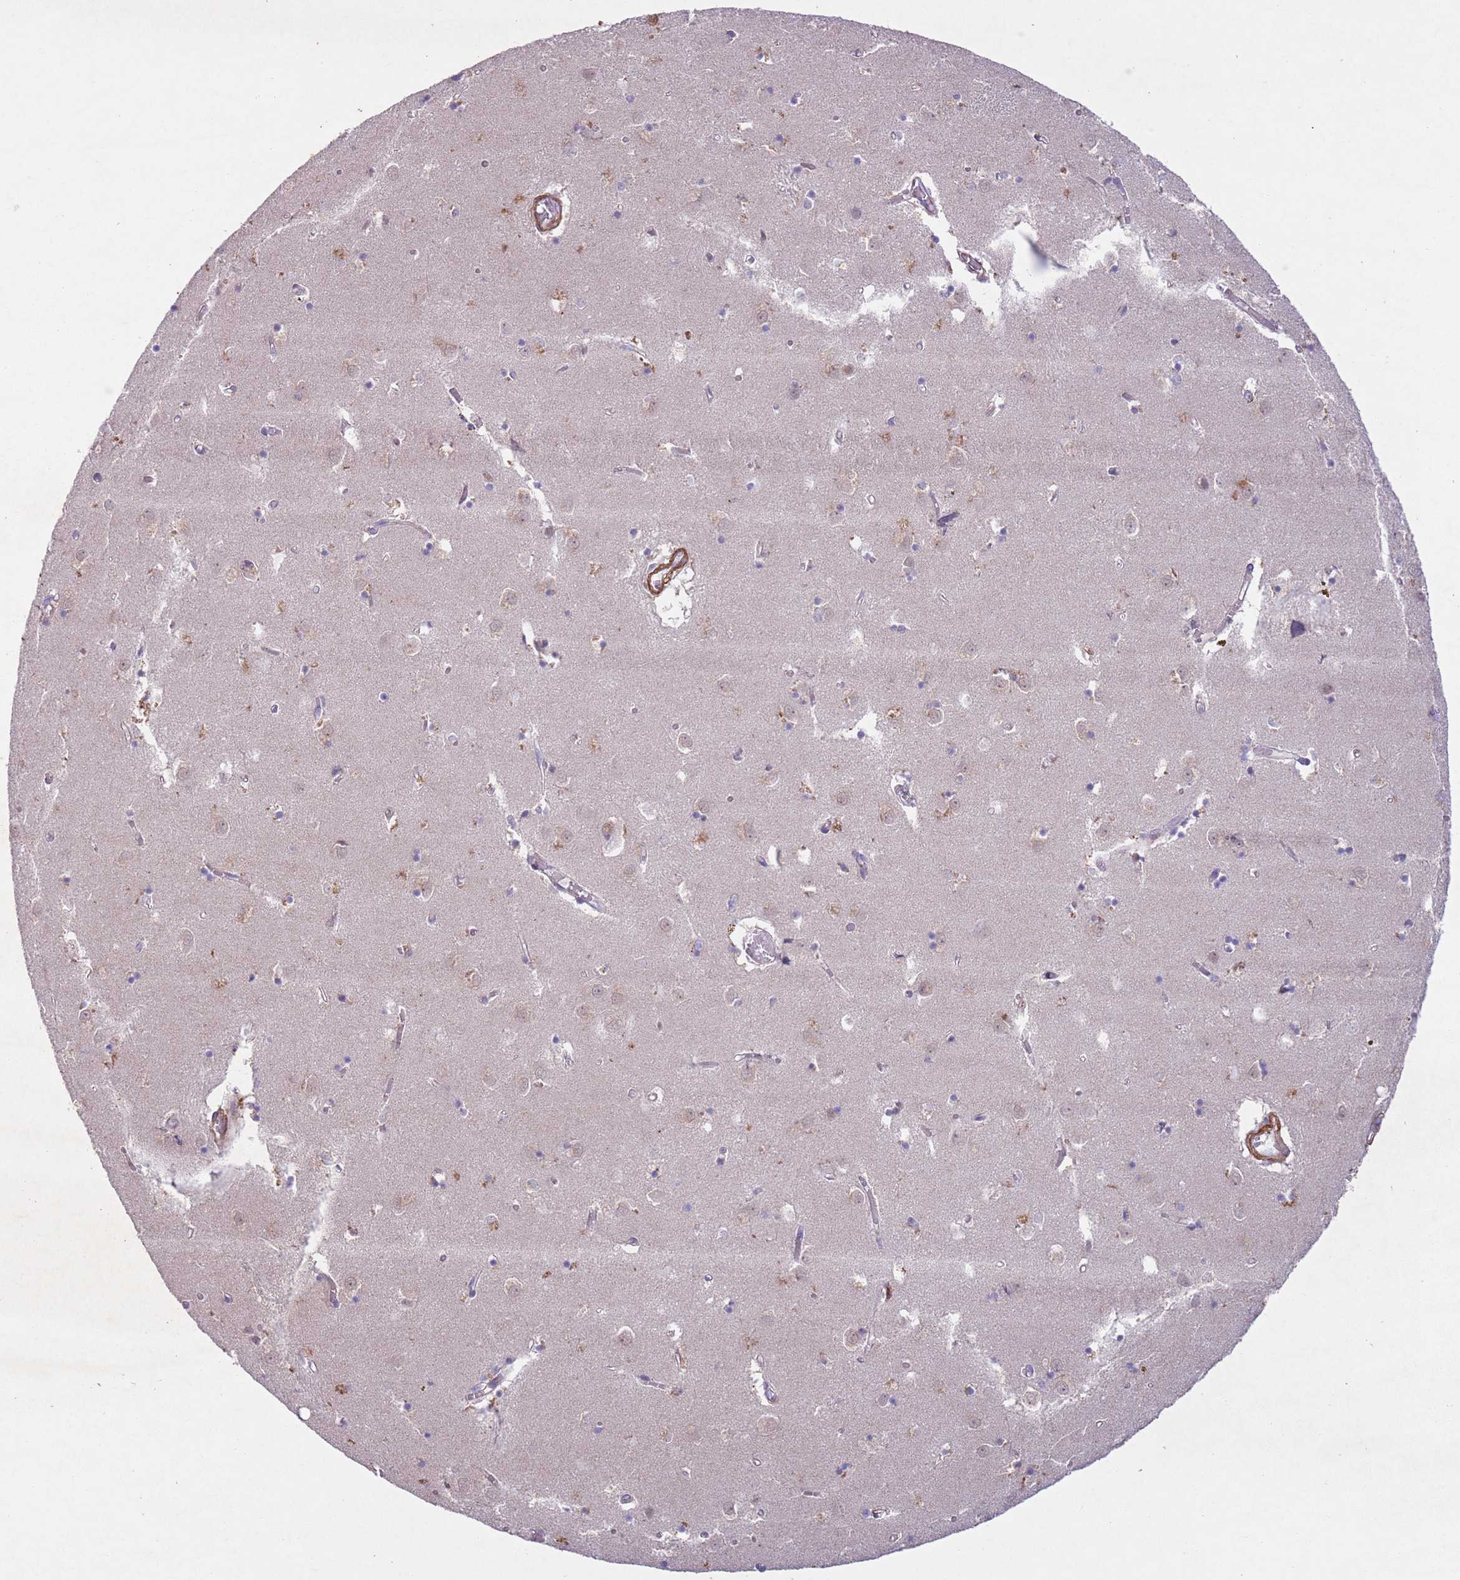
{"staining": {"intensity": "negative", "quantity": "none", "location": "none"}, "tissue": "caudate", "cell_type": "Glial cells", "image_type": "normal", "snomed": [{"axis": "morphology", "description": "Normal tissue, NOS"}, {"axis": "topography", "description": "Lateral ventricle wall"}], "caption": "Immunohistochemical staining of benign human caudate displays no significant staining in glial cells.", "gene": "CCNI", "patient": {"sex": "male", "age": 70}}